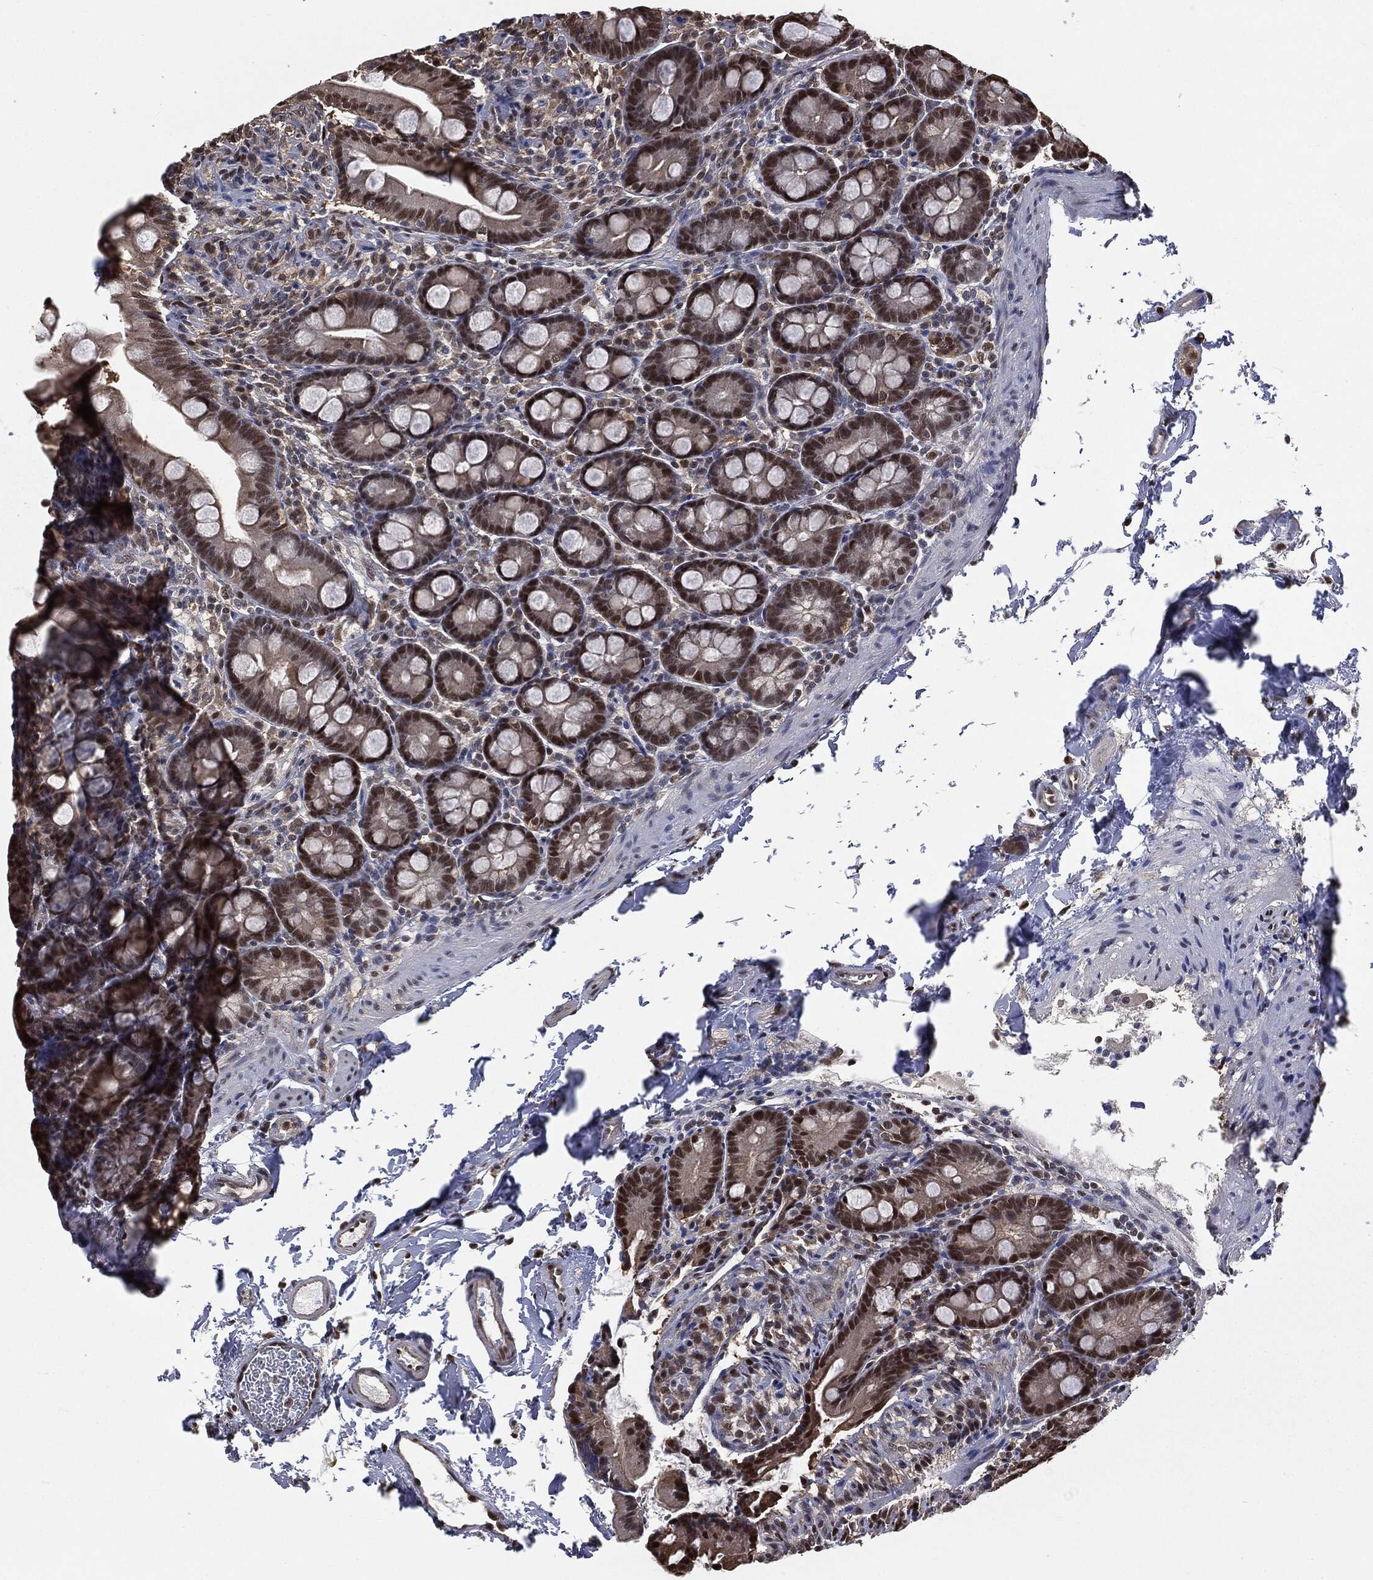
{"staining": {"intensity": "strong", "quantity": ">75%", "location": "nuclear"}, "tissue": "small intestine", "cell_type": "Glandular cells", "image_type": "normal", "snomed": [{"axis": "morphology", "description": "Normal tissue, NOS"}, {"axis": "topography", "description": "Small intestine"}], "caption": "Immunohistochemical staining of normal small intestine exhibits high levels of strong nuclear expression in about >75% of glandular cells.", "gene": "SHLD2", "patient": {"sex": "female", "age": 44}}